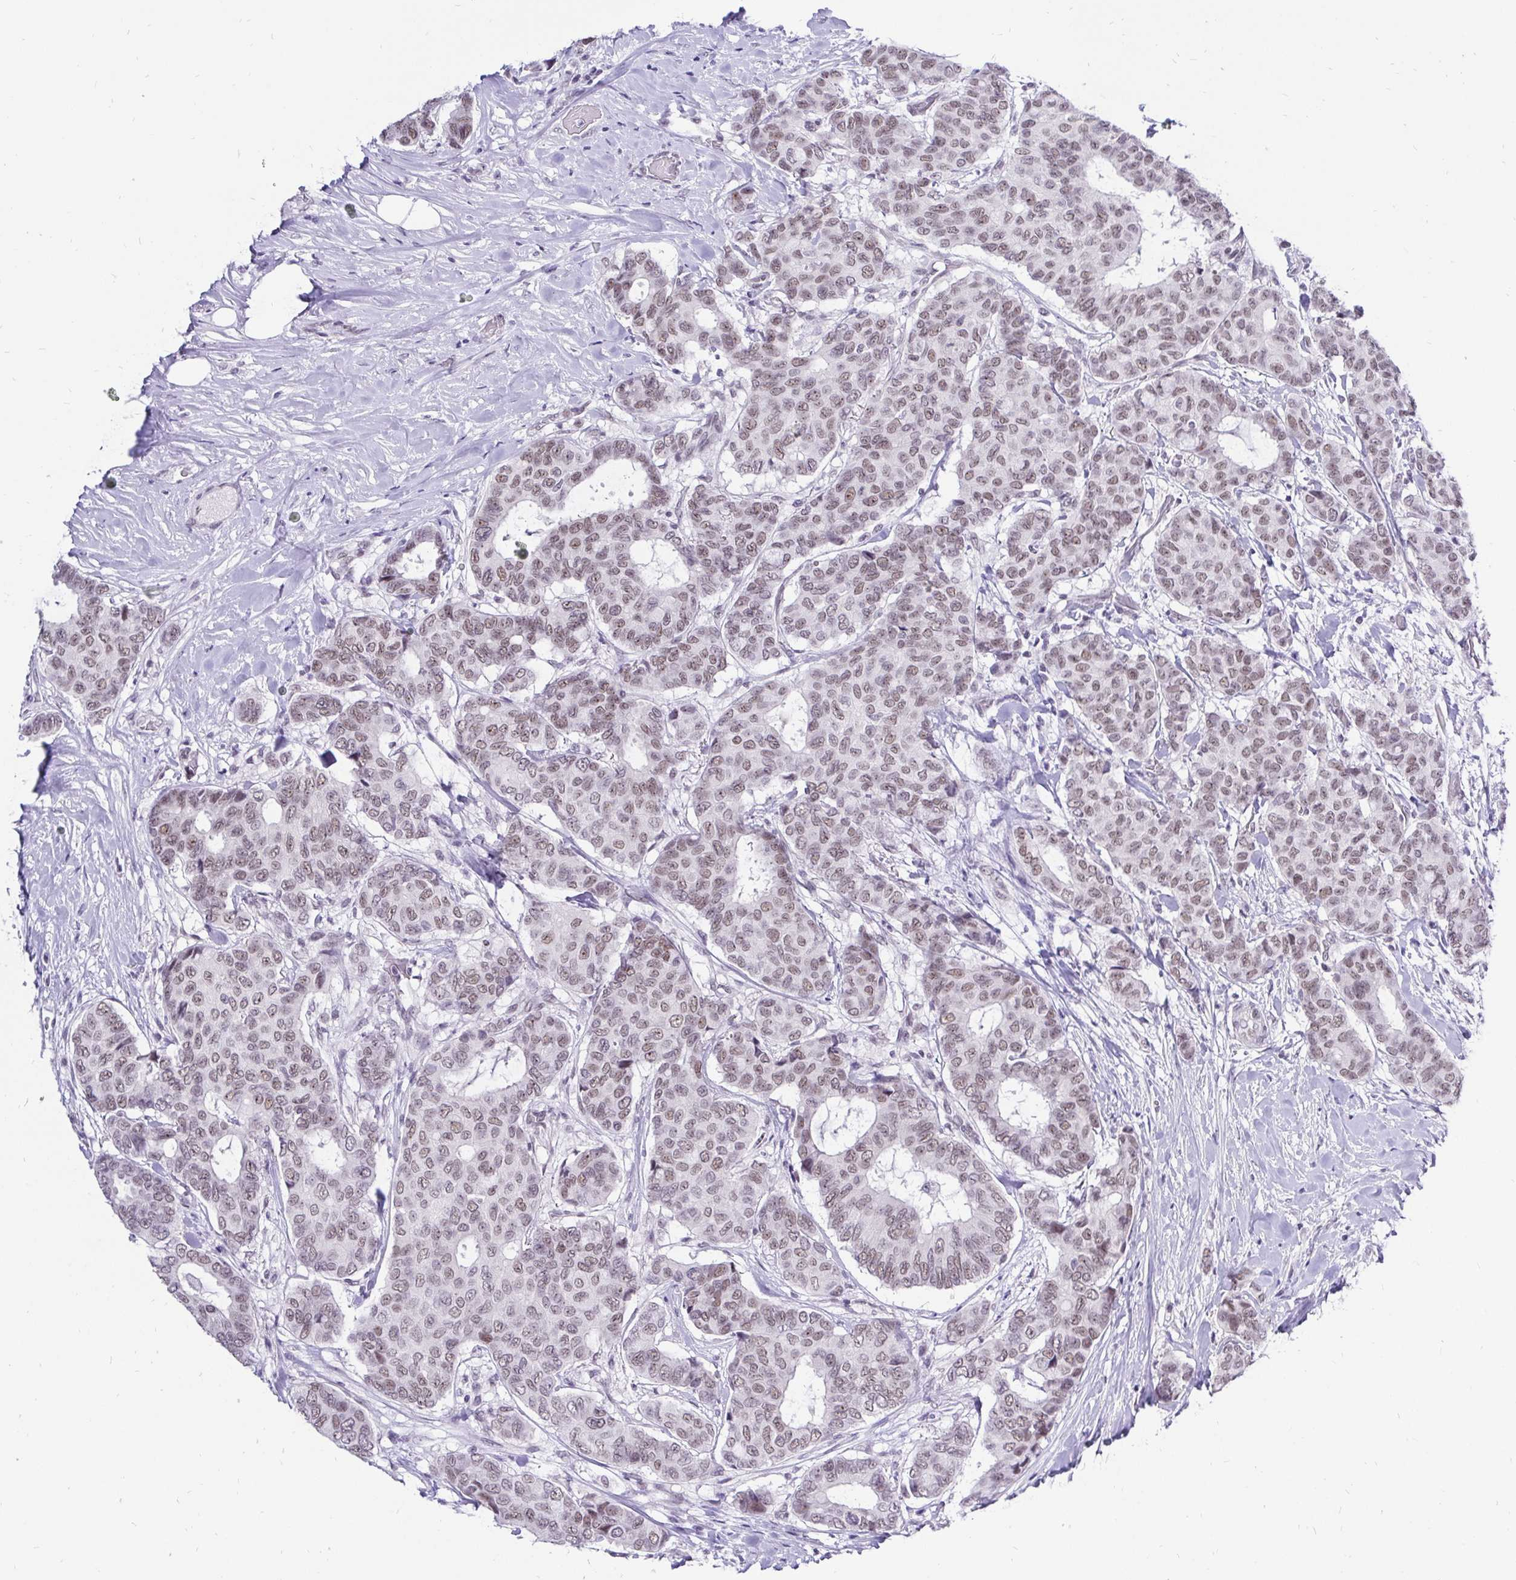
{"staining": {"intensity": "moderate", "quantity": ">75%", "location": "nuclear"}, "tissue": "breast cancer", "cell_type": "Tumor cells", "image_type": "cancer", "snomed": [{"axis": "morphology", "description": "Duct carcinoma"}, {"axis": "topography", "description": "Breast"}], "caption": "An IHC image of tumor tissue is shown. Protein staining in brown labels moderate nuclear positivity in breast intraductal carcinoma within tumor cells. (IHC, brightfield microscopy, high magnification).", "gene": "ZNF860", "patient": {"sex": "female", "age": 75}}